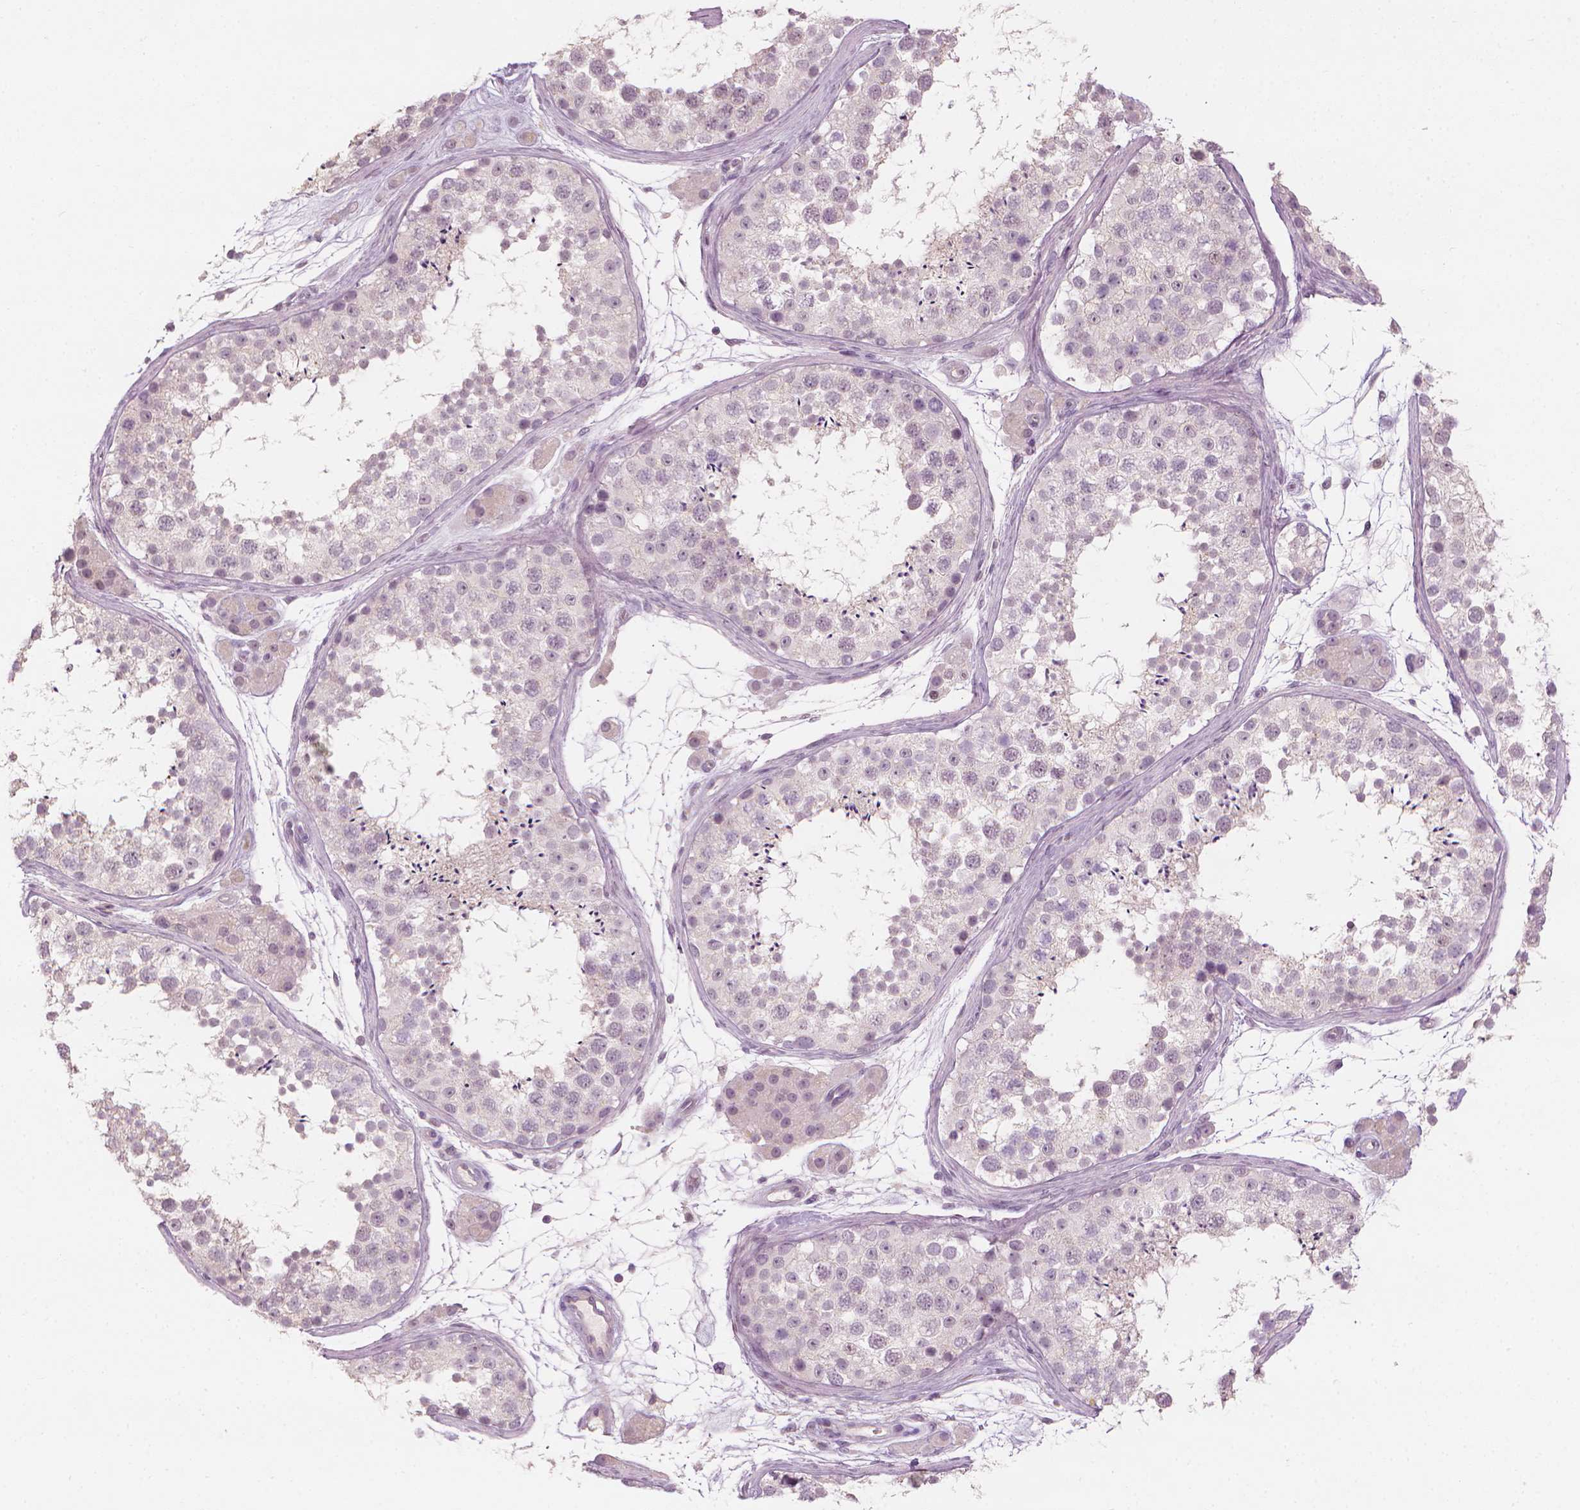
{"staining": {"intensity": "negative", "quantity": "none", "location": "none"}, "tissue": "testis", "cell_type": "Cells in seminiferous ducts", "image_type": "normal", "snomed": [{"axis": "morphology", "description": "Normal tissue, NOS"}, {"axis": "topography", "description": "Testis"}], "caption": "Cells in seminiferous ducts are negative for brown protein staining in normal testis. (Stains: DAB immunohistochemistry with hematoxylin counter stain, Microscopy: brightfield microscopy at high magnification).", "gene": "SAXO2", "patient": {"sex": "male", "age": 41}}